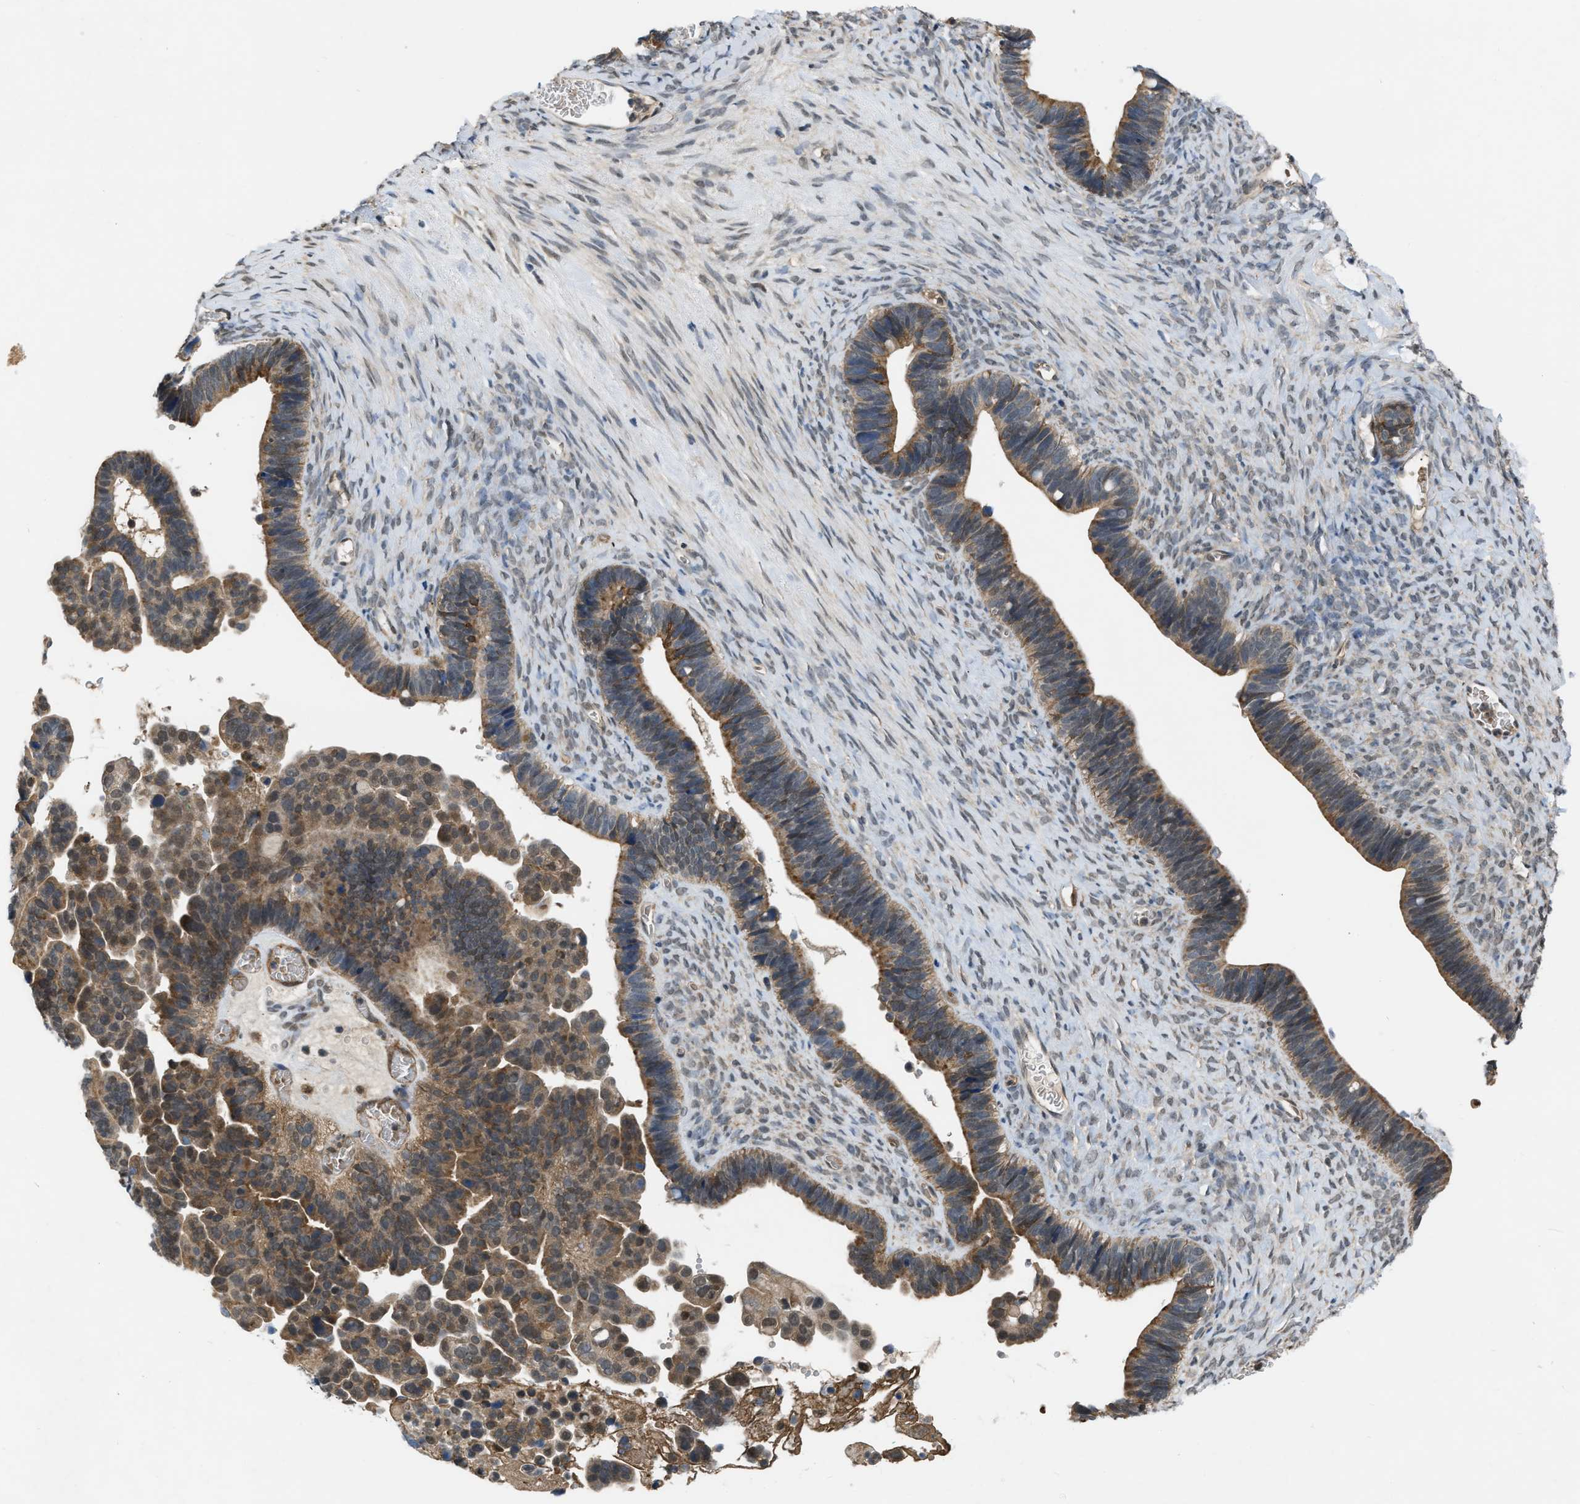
{"staining": {"intensity": "moderate", "quantity": ">75%", "location": "cytoplasmic/membranous"}, "tissue": "ovarian cancer", "cell_type": "Tumor cells", "image_type": "cancer", "snomed": [{"axis": "morphology", "description": "Cystadenocarcinoma, serous, NOS"}, {"axis": "topography", "description": "Ovary"}], "caption": "Ovarian cancer stained with a brown dye exhibits moderate cytoplasmic/membranous positive staining in approximately >75% of tumor cells.", "gene": "BCL7C", "patient": {"sex": "female", "age": 56}}